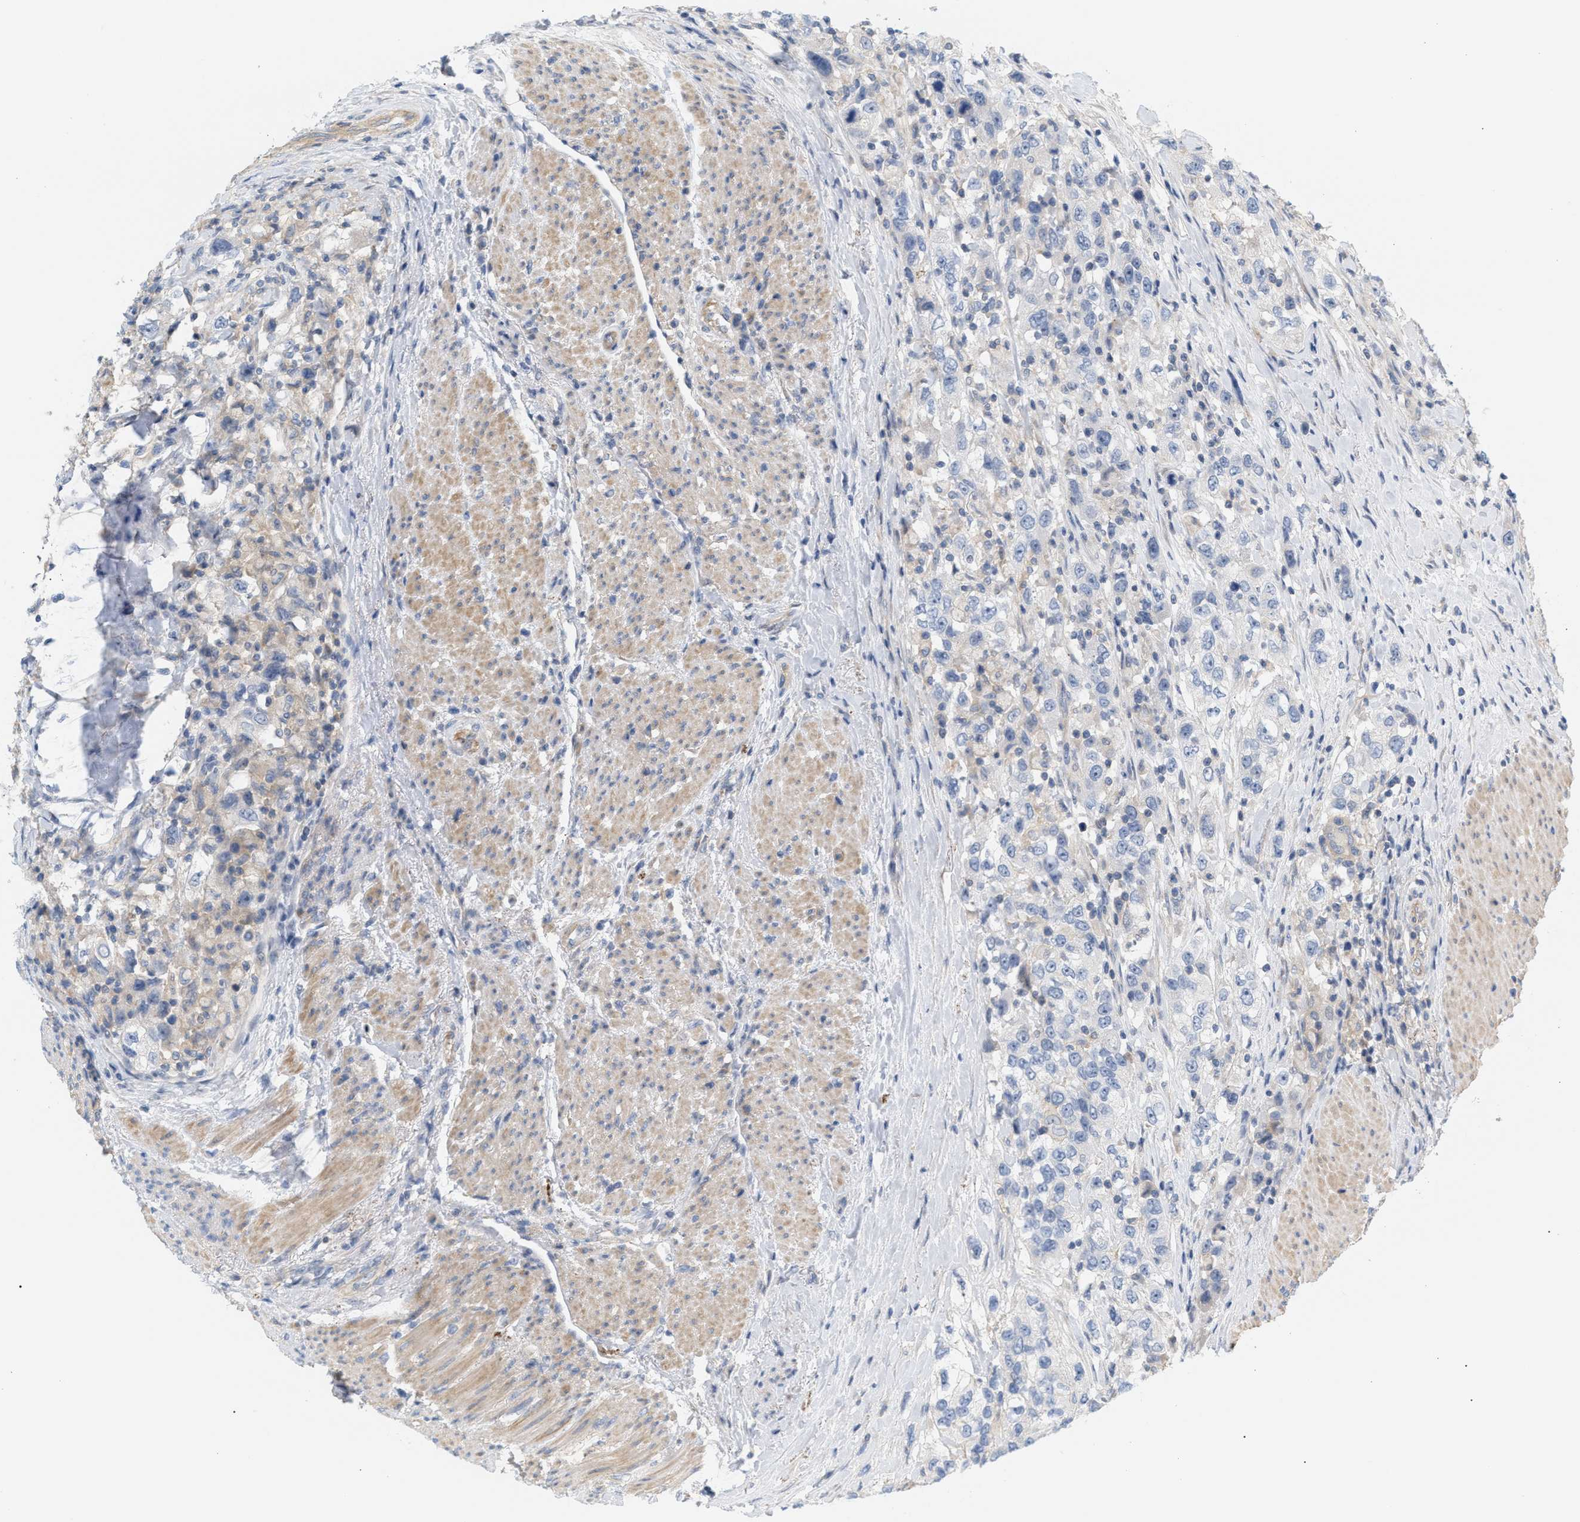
{"staining": {"intensity": "negative", "quantity": "none", "location": "none"}, "tissue": "urothelial cancer", "cell_type": "Tumor cells", "image_type": "cancer", "snomed": [{"axis": "morphology", "description": "Urothelial carcinoma, High grade"}, {"axis": "topography", "description": "Urinary bladder"}], "caption": "IHC image of neoplastic tissue: high-grade urothelial carcinoma stained with DAB displays no significant protein staining in tumor cells. (Stains: DAB immunohistochemistry (IHC) with hematoxylin counter stain, Microscopy: brightfield microscopy at high magnification).", "gene": "LRCH1", "patient": {"sex": "female", "age": 80}}